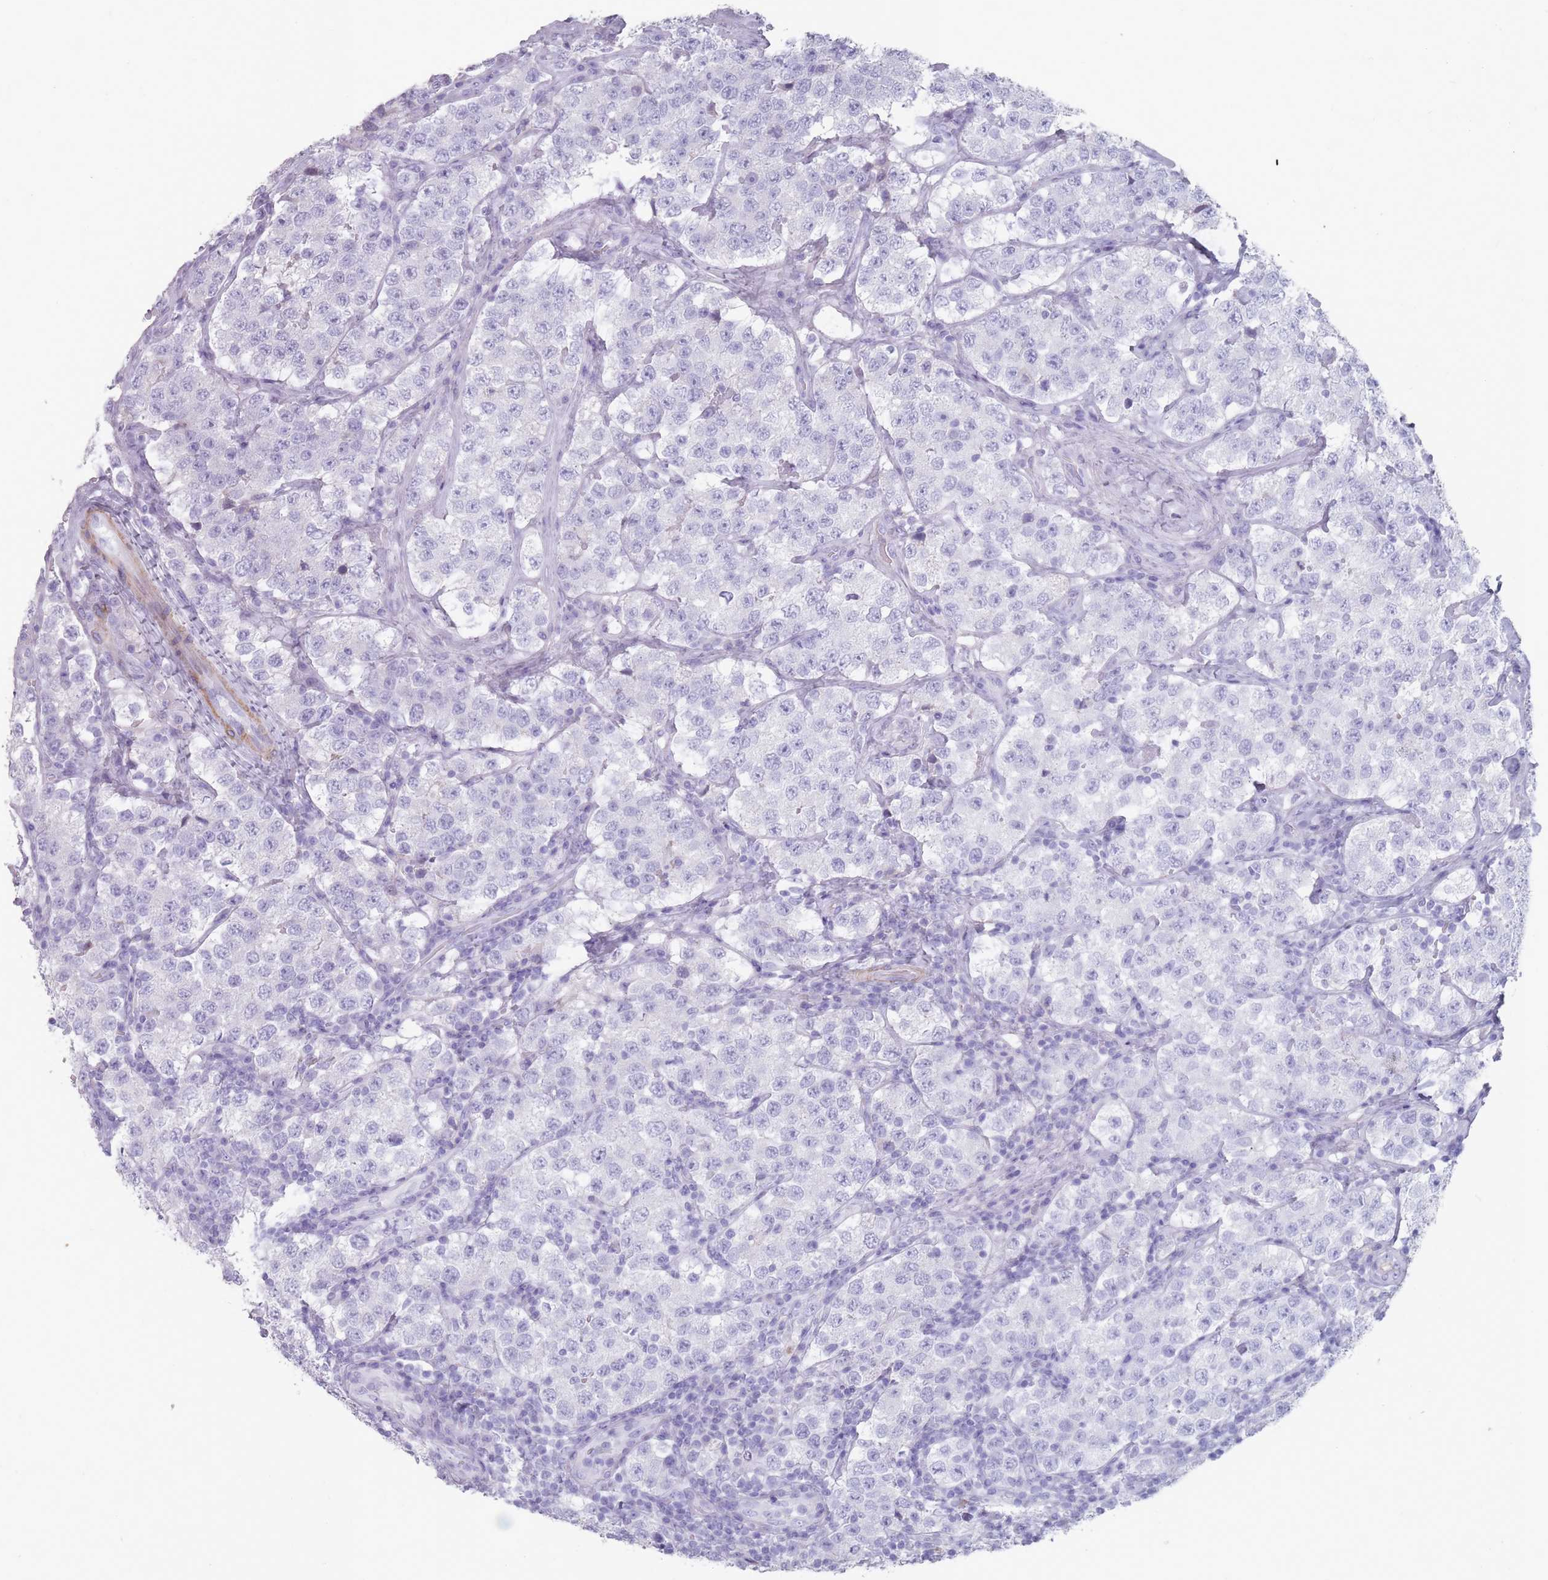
{"staining": {"intensity": "negative", "quantity": "none", "location": "none"}, "tissue": "testis cancer", "cell_type": "Tumor cells", "image_type": "cancer", "snomed": [{"axis": "morphology", "description": "Seminoma, NOS"}, {"axis": "topography", "description": "Testis"}], "caption": "This is an immunohistochemistry (IHC) micrograph of testis cancer (seminoma). There is no expression in tumor cells.", "gene": "RHBG", "patient": {"sex": "male", "age": 34}}